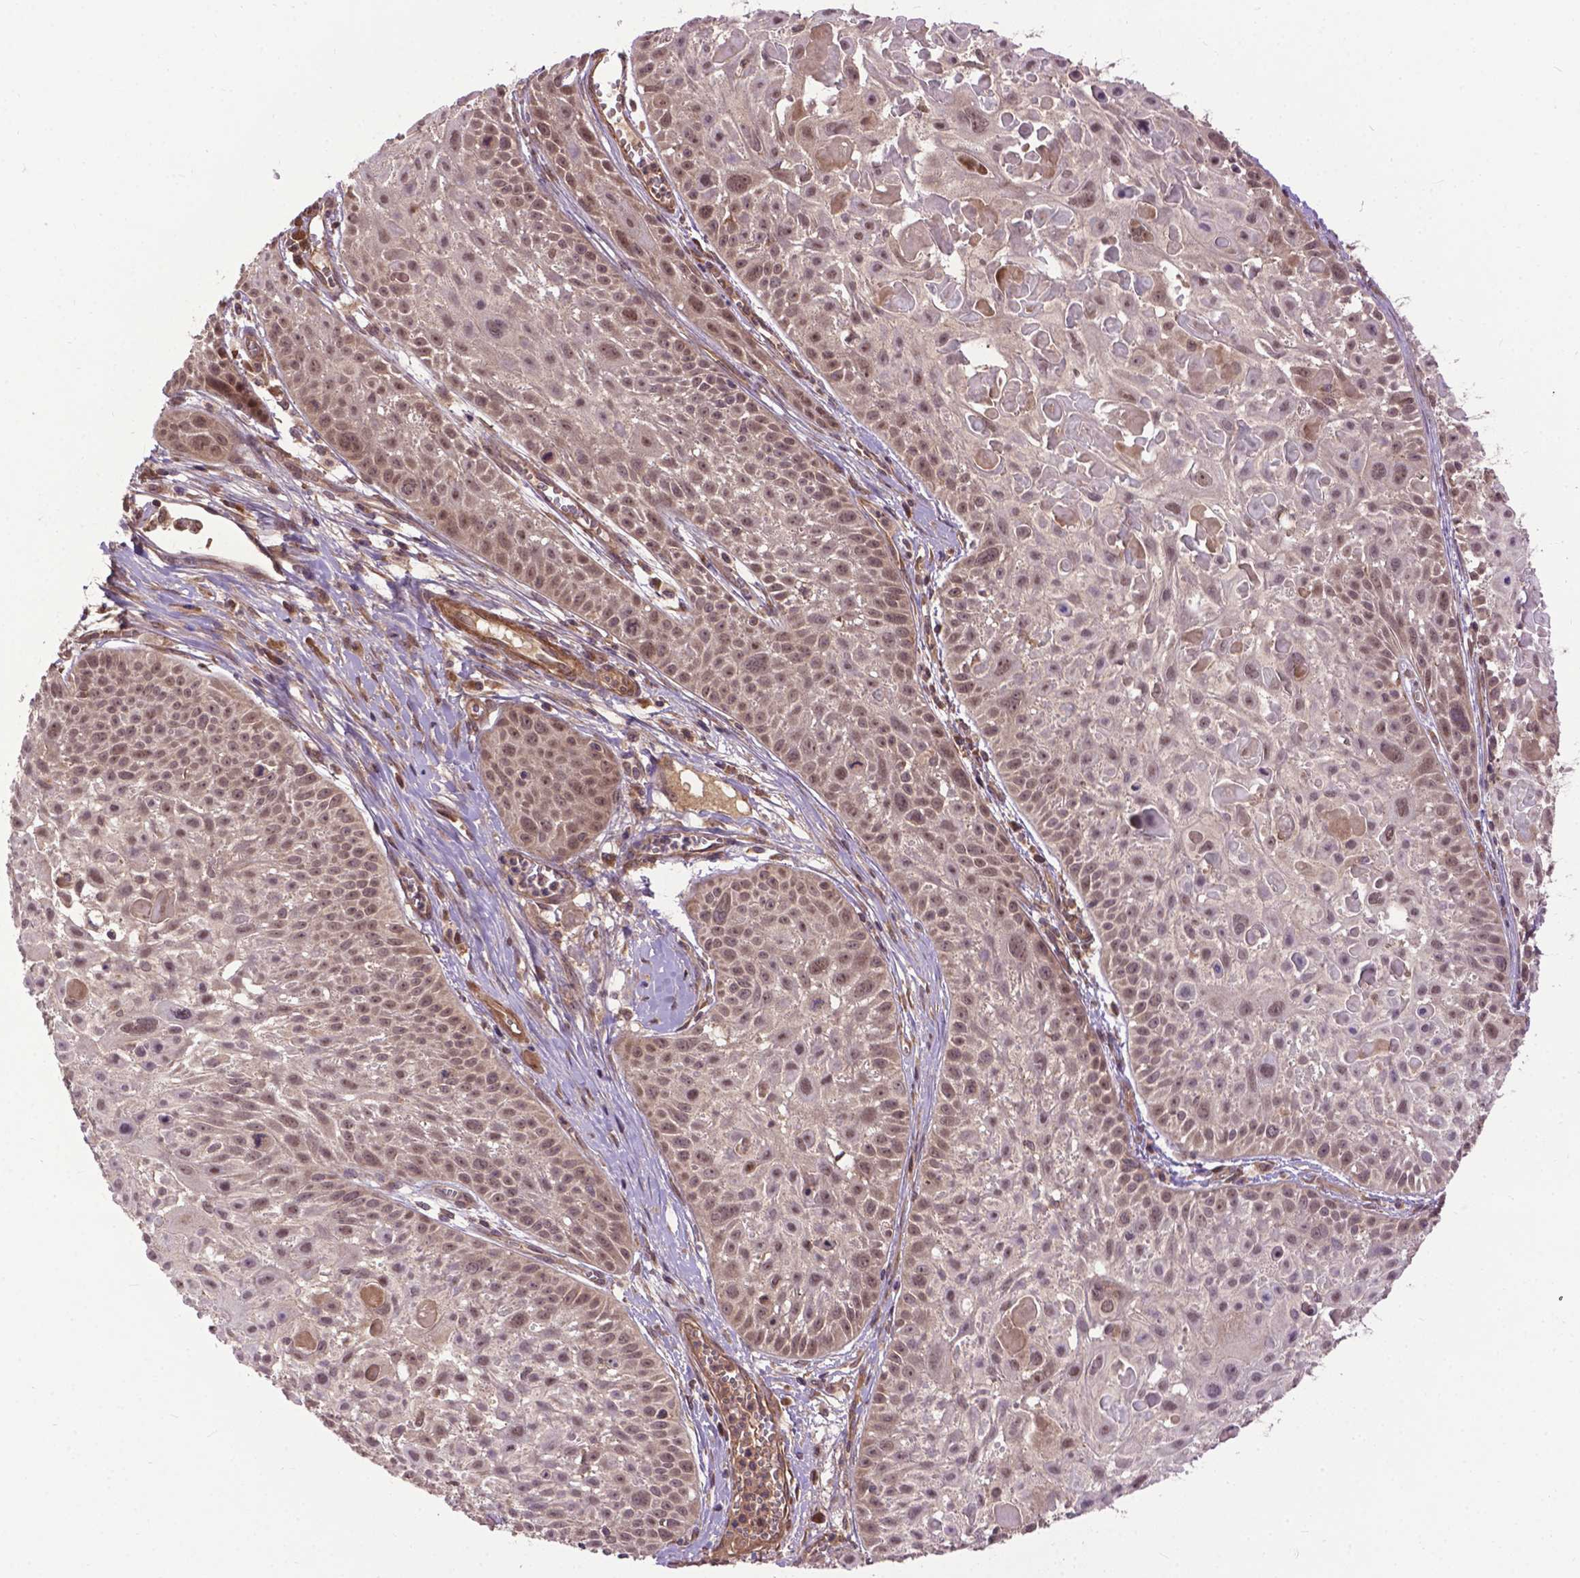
{"staining": {"intensity": "moderate", "quantity": ">75%", "location": "cytoplasmic/membranous,nuclear"}, "tissue": "skin cancer", "cell_type": "Tumor cells", "image_type": "cancer", "snomed": [{"axis": "morphology", "description": "Squamous cell carcinoma, NOS"}, {"axis": "topography", "description": "Skin"}, {"axis": "topography", "description": "Anal"}], "caption": "Skin squamous cell carcinoma stained with immunohistochemistry displays moderate cytoplasmic/membranous and nuclear expression in approximately >75% of tumor cells.", "gene": "ZNF616", "patient": {"sex": "female", "age": 75}}